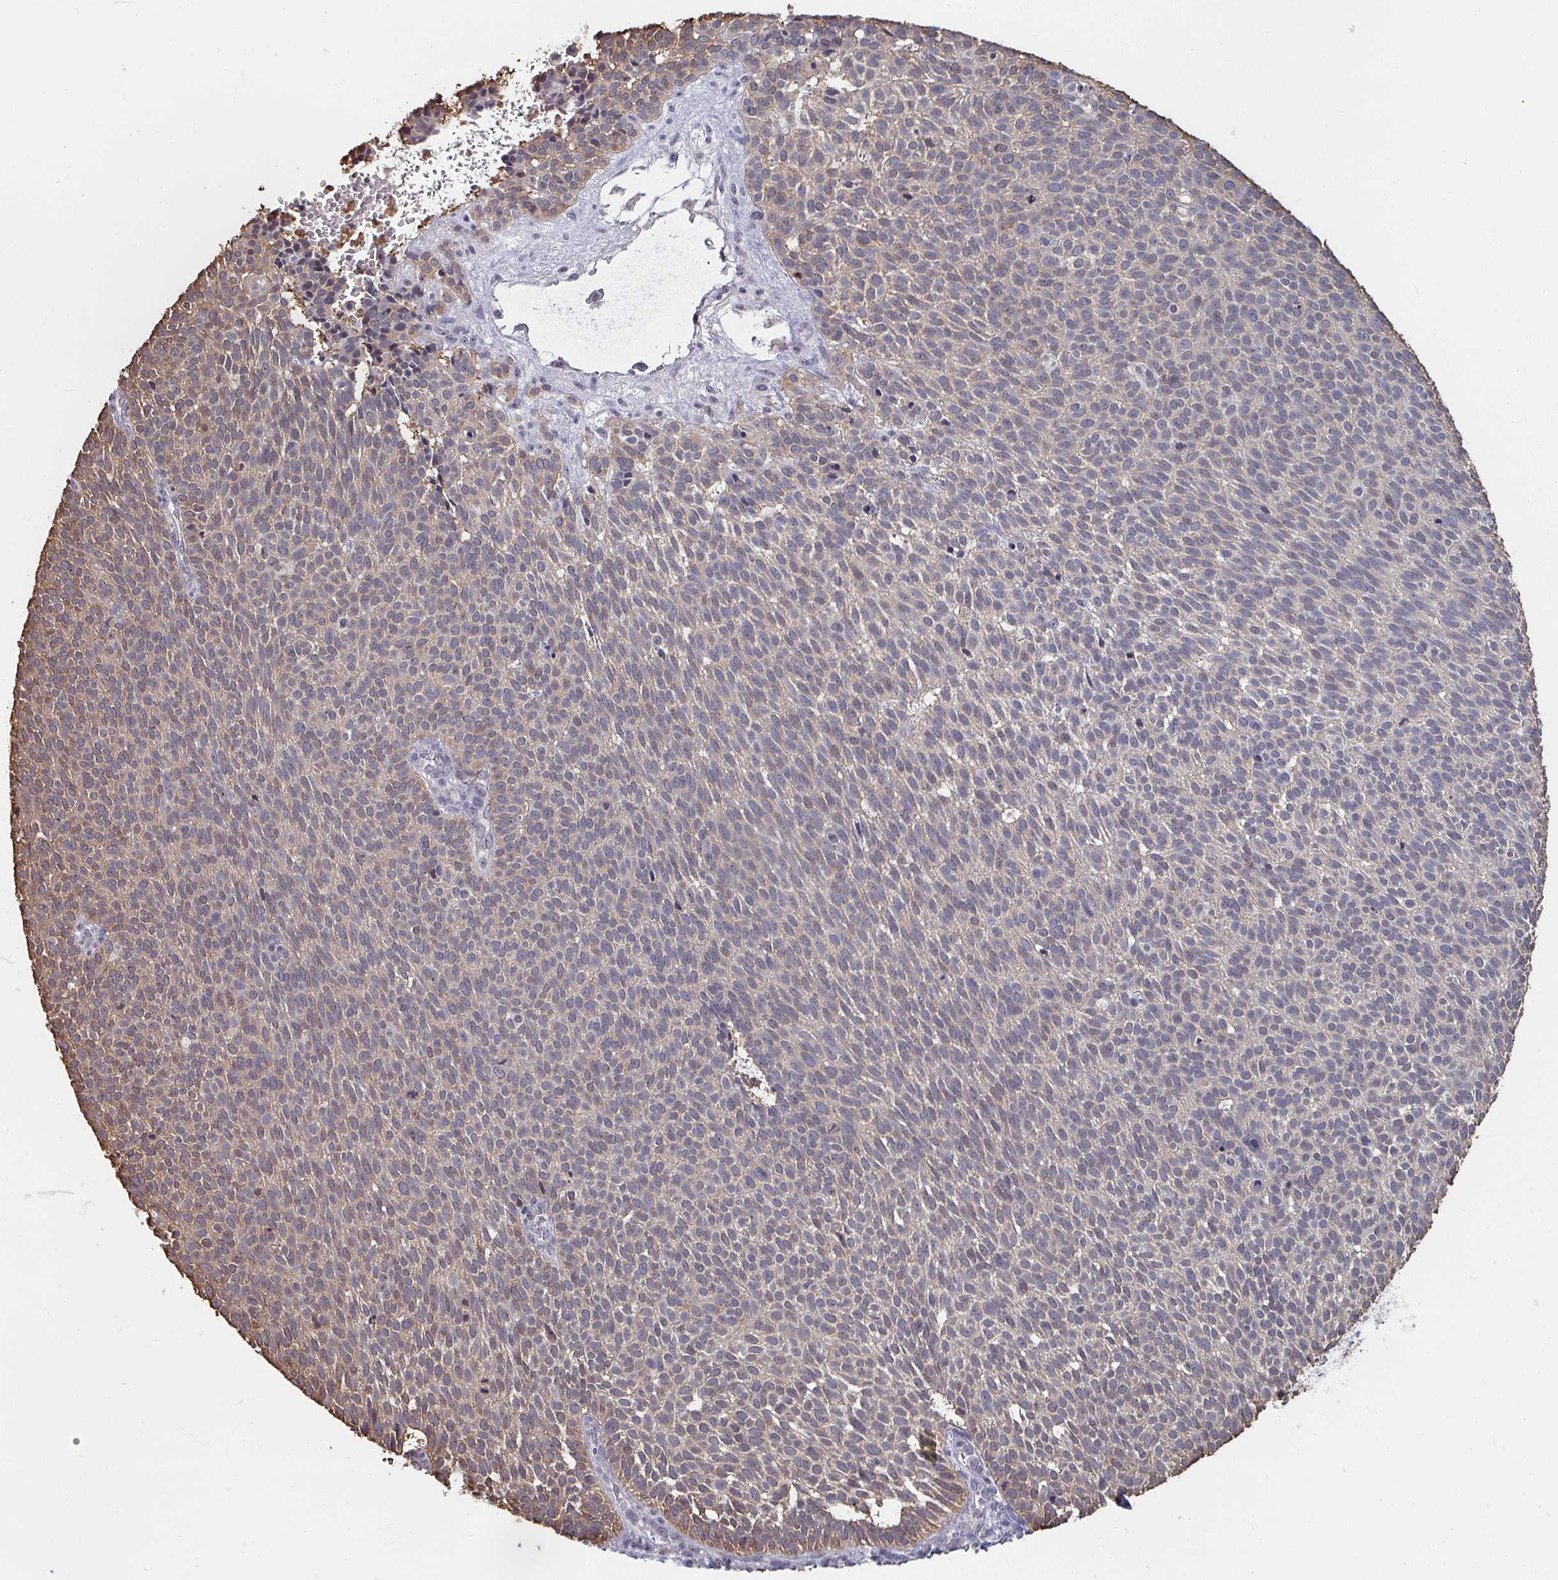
{"staining": {"intensity": "weak", "quantity": ">75%", "location": "cytoplasmic/membranous"}, "tissue": "skin cancer", "cell_type": "Tumor cells", "image_type": "cancer", "snomed": [{"axis": "morphology", "description": "Basal cell carcinoma"}, {"axis": "topography", "description": "Skin"}], "caption": "Skin cancer (basal cell carcinoma) stained with IHC exhibits weak cytoplasmic/membranous staining in approximately >75% of tumor cells. (Brightfield microscopy of DAB IHC at high magnification).", "gene": "TRIP12", "patient": {"sex": "male", "age": 63}}